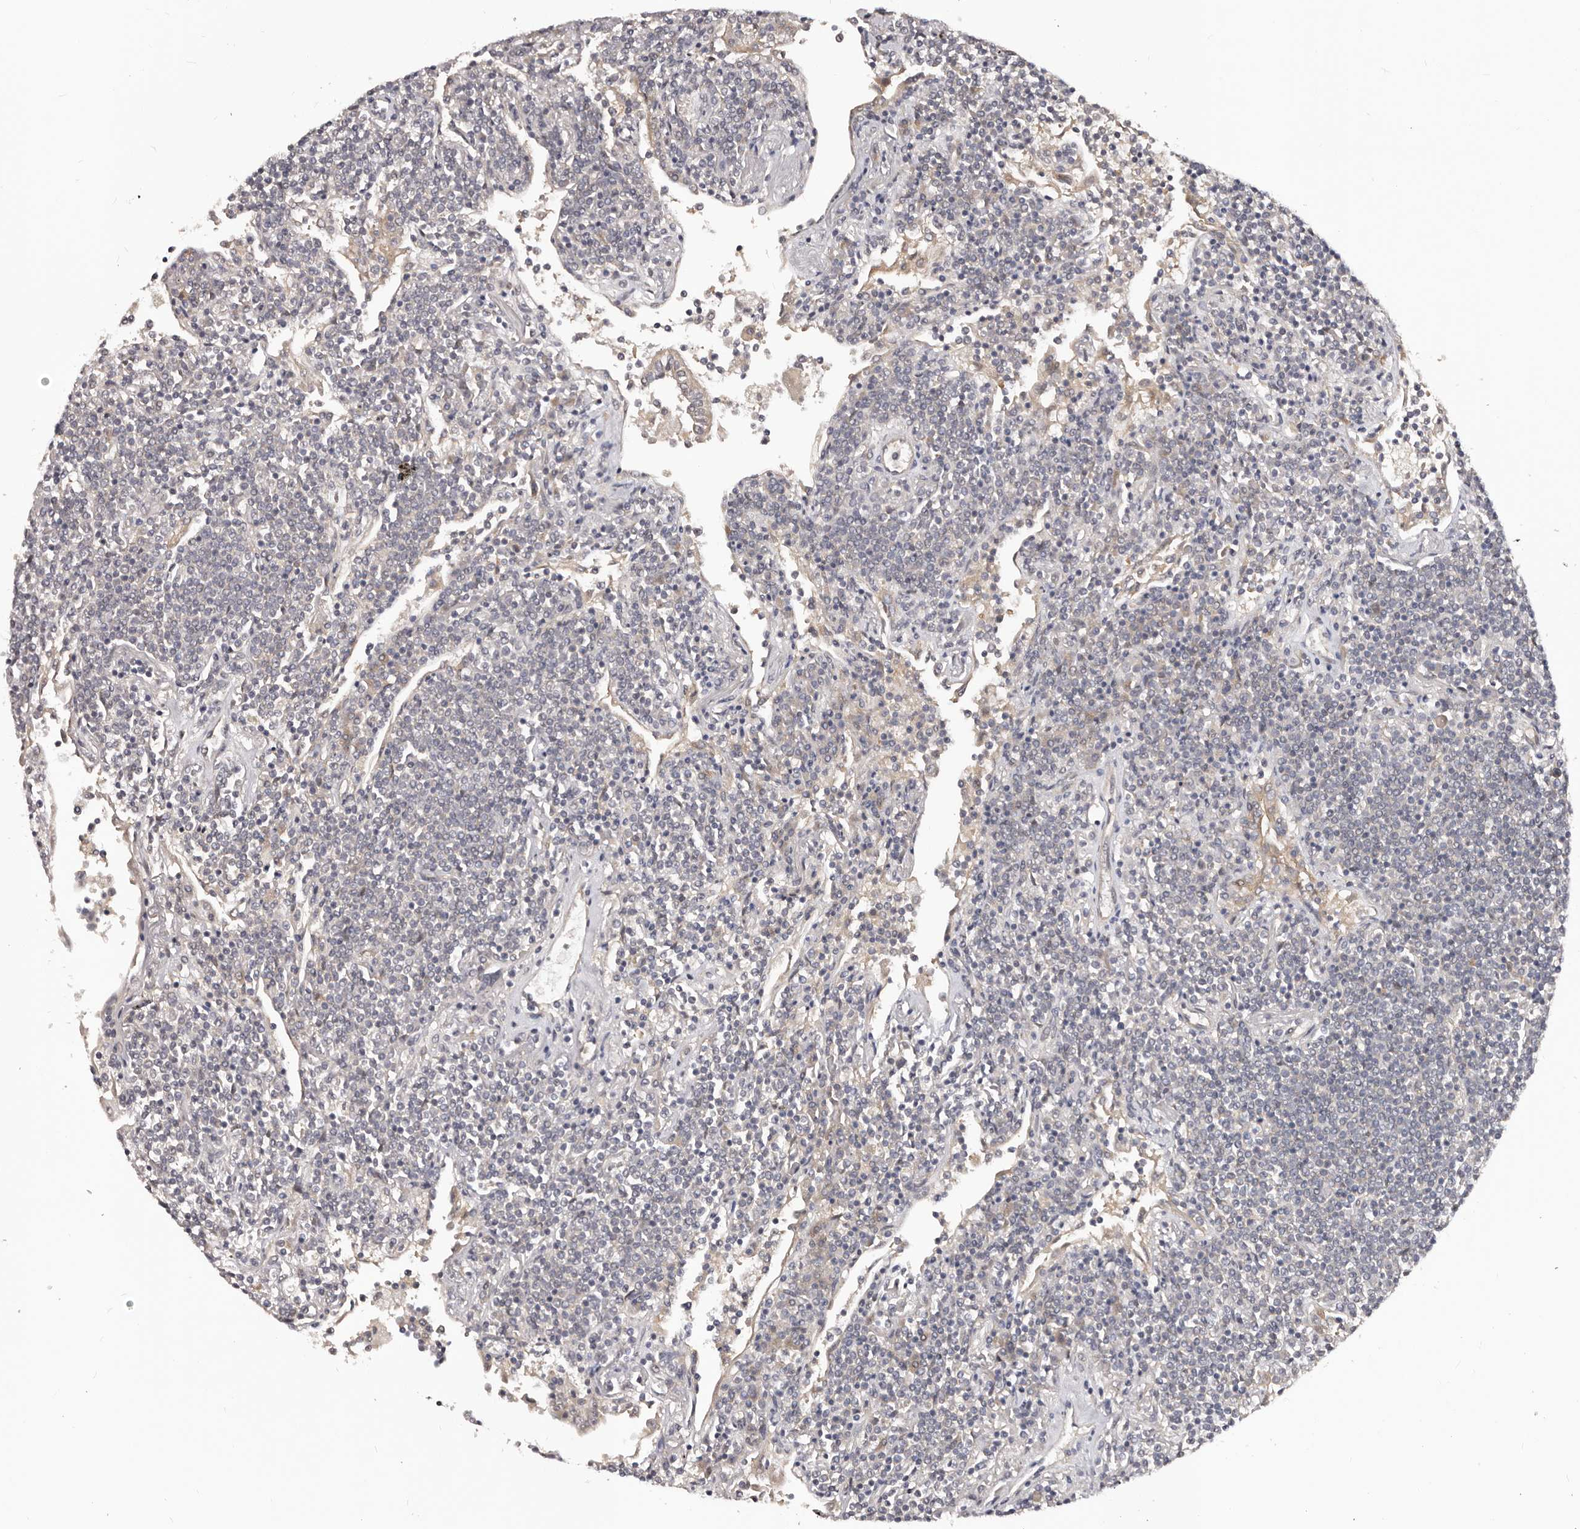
{"staining": {"intensity": "negative", "quantity": "none", "location": "none"}, "tissue": "lymphoma", "cell_type": "Tumor cells", "image_type": "cancer", "snomed": [{"axis": "morphology", "description": "Malignant lymphoma, non-Hodgkin's type, Low grade"}, {"axis": "topography", "description": "Lung"}], "caption": "High power microscopy image of an immunohistochemistry image of lymphoma, revealing no significant positivity in tumor cells.", "gene": "MDP1", "patient": {"sex": "female", "age": 71}}